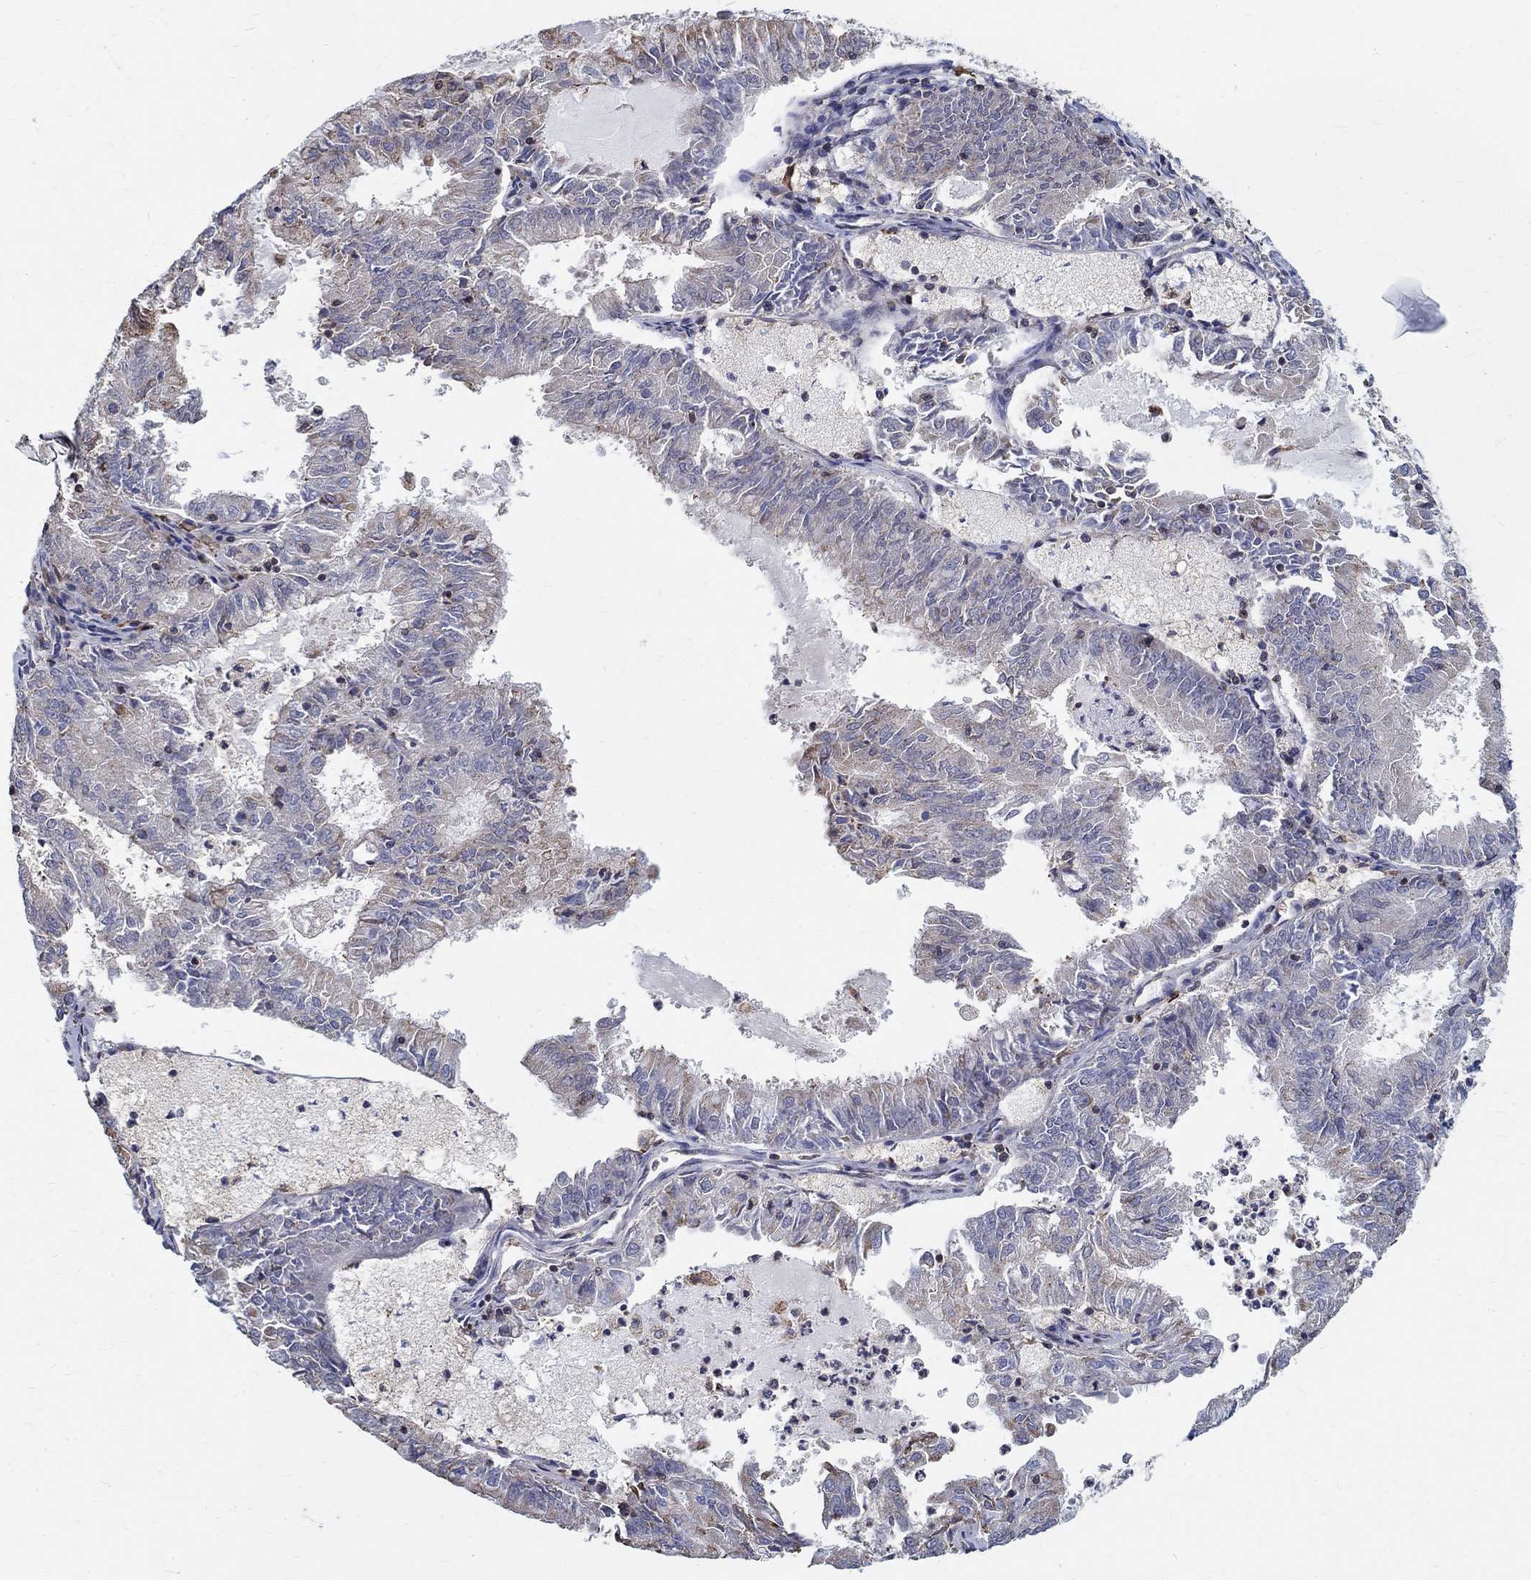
{"staining": {"intensity": "weak", "quantity": "25%-75%", "location": "cytoplasmic/membranous"}, "tissue": "endometrial cancer", "cell_type": "Tumor cells", "image_type": "cancer", "snomed": [{"axis": "morphology", "description": "Adenocarcinoma, NOS"}, {"axis": "topography", "description": "Endometrium"}], "caption": "Endometrial cancer (adenocarcinoma) tissue displays weak cytoplasmic/membranous expression in about 25%-75% of tumor cells, visualized by immunohistochemistry. (DAB IHC with brightfield microscopy, high magnification).", "gene": "AGAP2", "patient": {"sex": "female", "age": 57}}